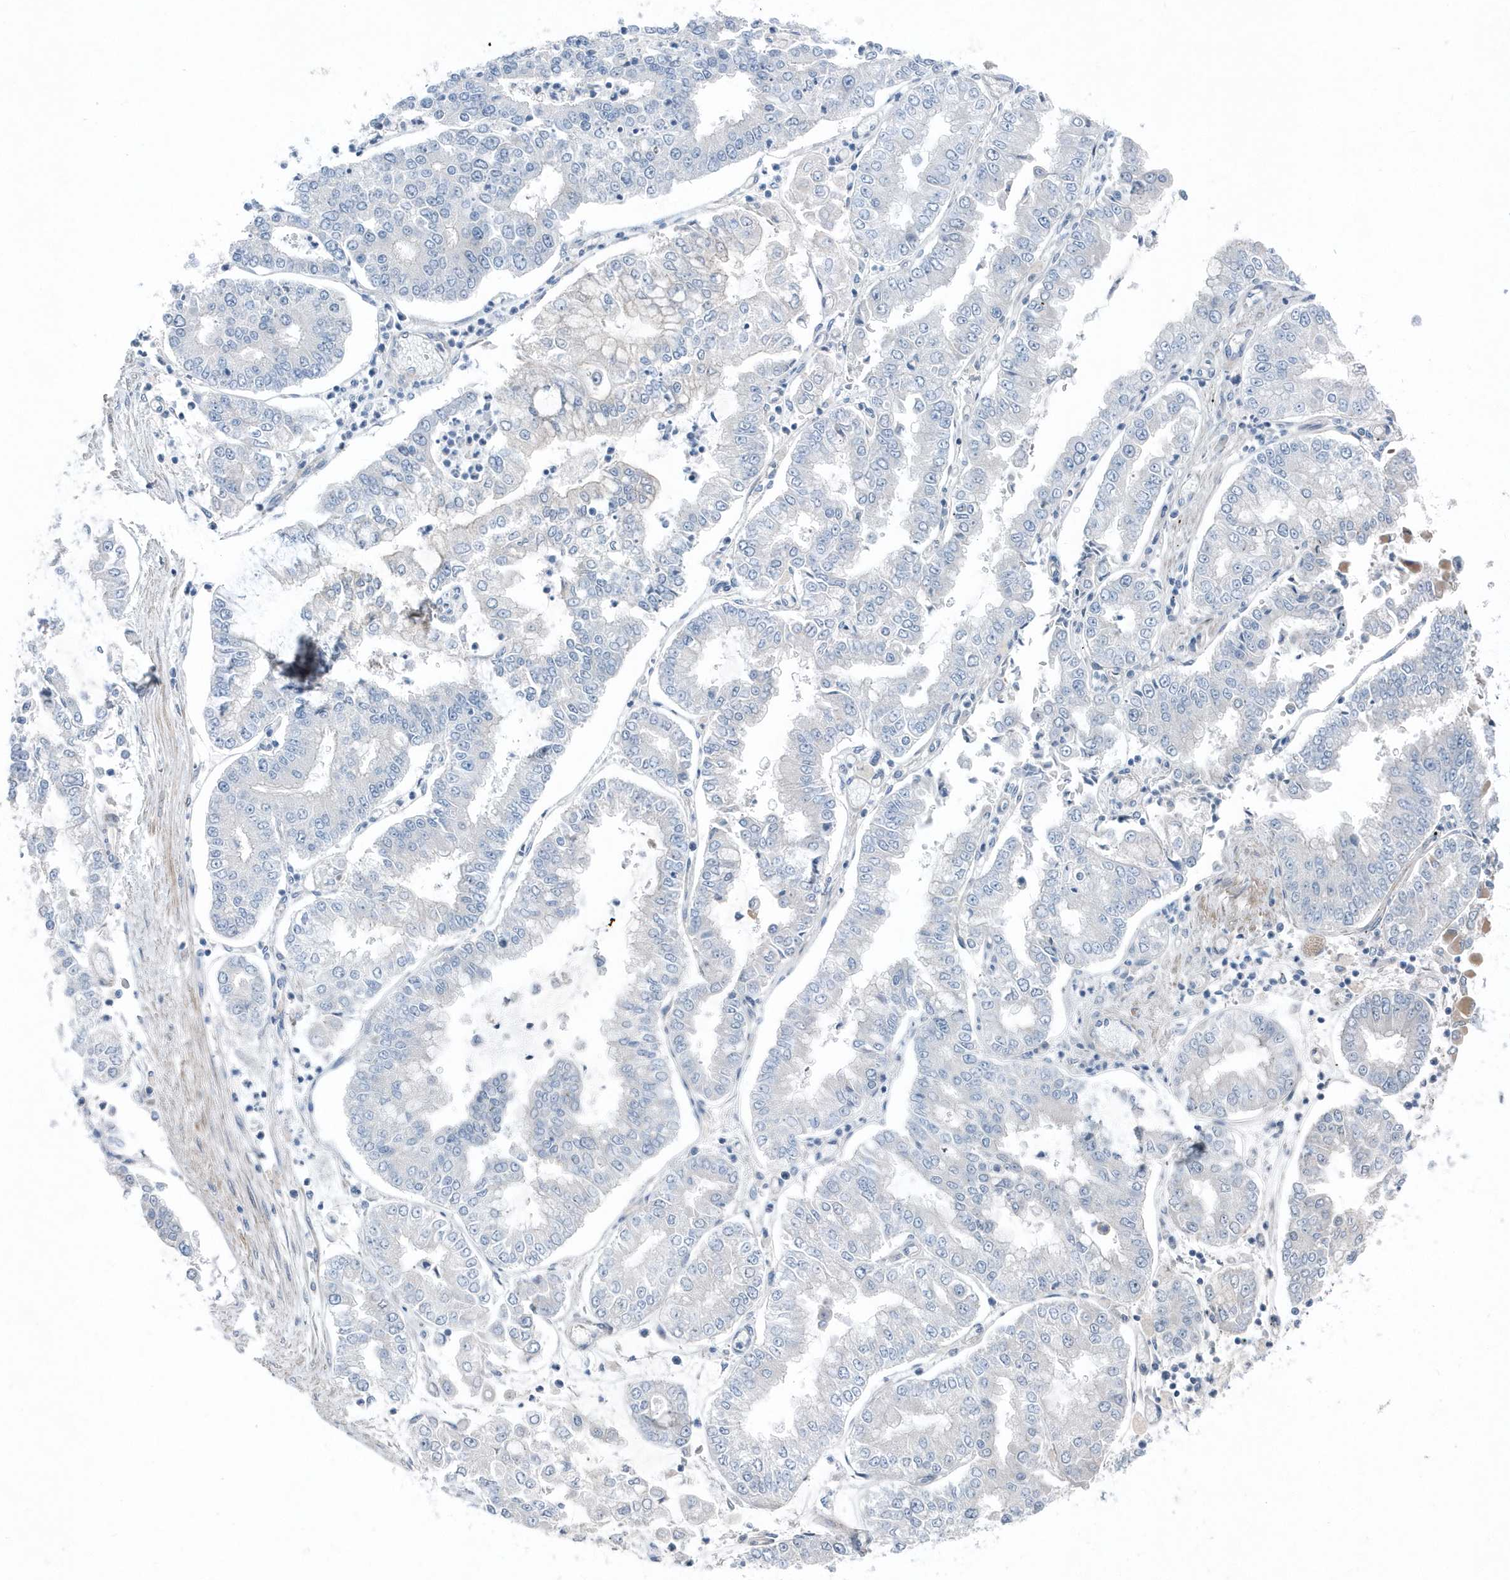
{"staining": {"intensity": "negative", "quantity": "none", "location": "none"}, "tissue": "stomach cancer", "cell_type": "Tumor cells", "image_type": "cancer", "snomed": [{"axis": "morphology", "description": "Adenocarcinoma, NOS"}, {"axis": "topography", "description": "Stomach"}], "caption": "Tumor cells show no significant expression in adenocarcinoma (stomach).", "gene": "MCC", "patient": {"sex": "male", "age": 76}}